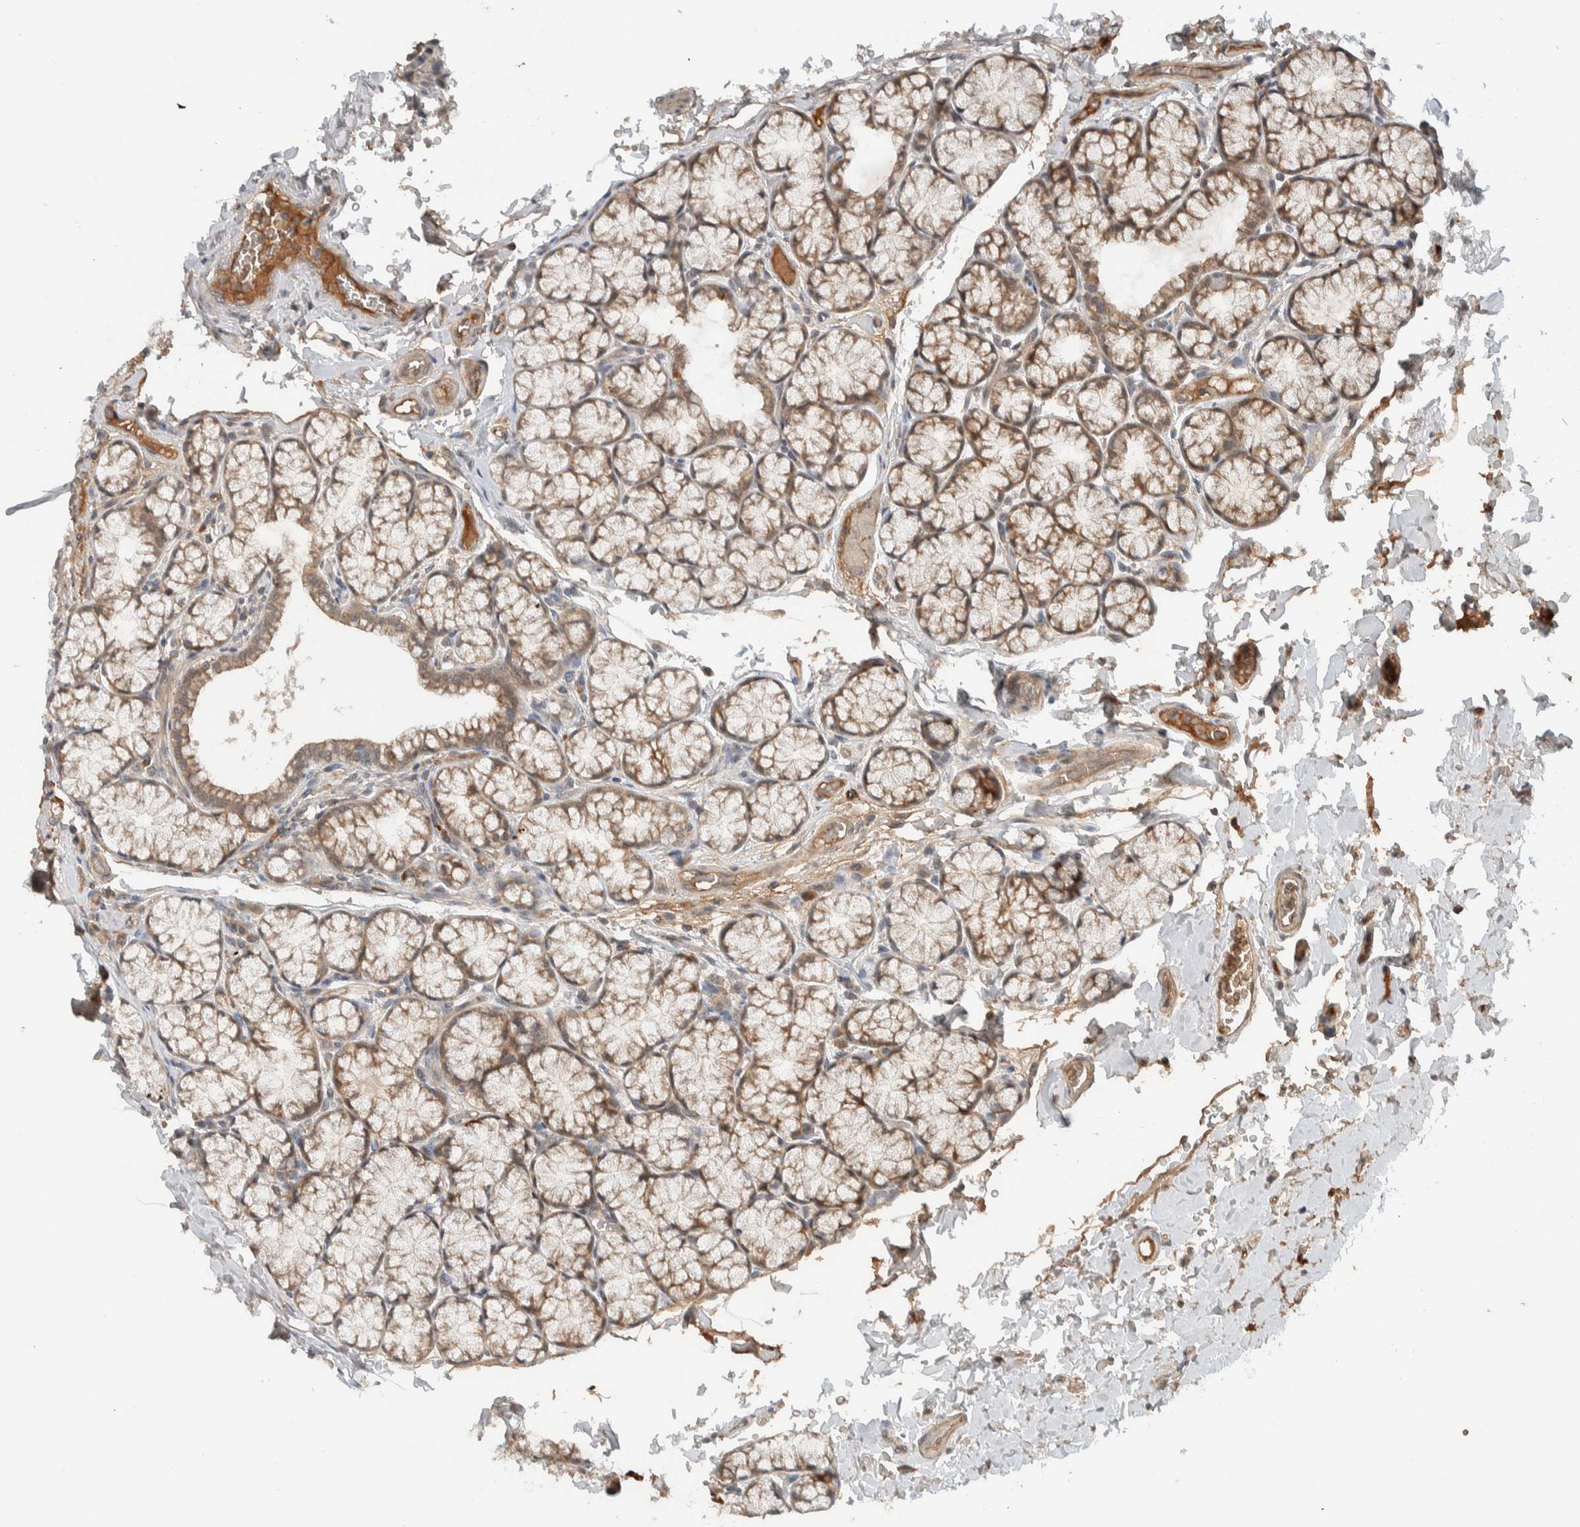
{"staining": {"intensity": "moderate", "quantity": ">75%", "location": "cytoplasmic/membranous"}, "tissue": "duodenum", "cell_type": "Glandular cells", "image_type": "normal", "snomed": [{"axis": "morphology", "description": "Normal tissue, NOS"}, {"axis": "topography", "description": "Duodenum"}], "caption": "Unremarkable duodenum exhibits moderate cytoplasmic/membranous positivity in about >75% of glandular cells, visualized by immunohistochemistry. Using DAB (3,3'-diaminobenzidine) (brown) and hematoxylin (blue) stains, captured at high magnification using brightfield microscopy.", "gene": "ARMC7", "patient": {"sex": "male", "age": 50}}